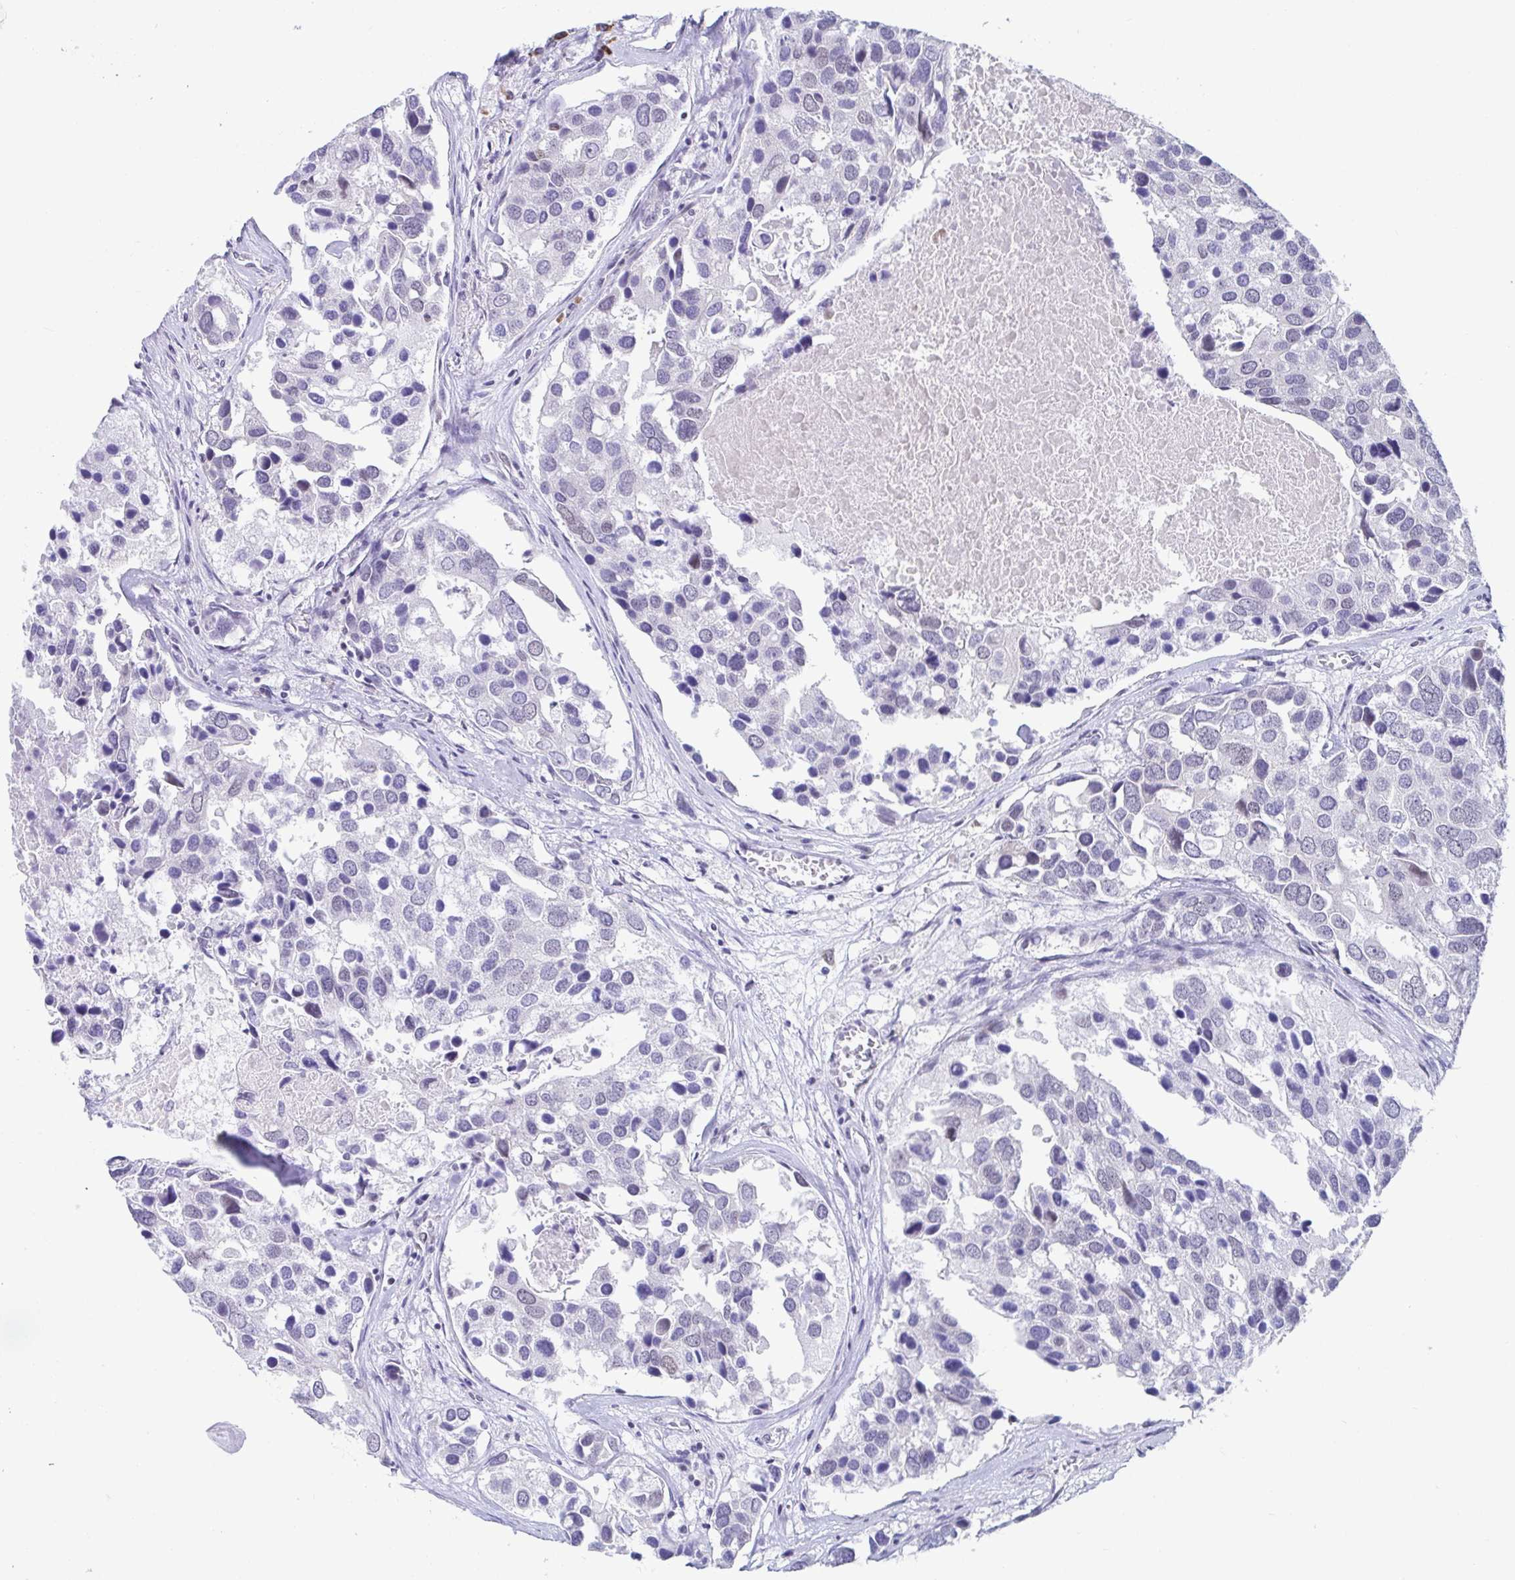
{"staining": {"intensity": "negative", "quantity": "none", "location": "none"}, "tissue": "breast cancer", "cell_type": "Tumor cells", "image_type": "cancer", "snomed": [{"axis": "morphology", "description": "Duct carcinoma"}, {"axis": "topography", "description": "Breast"}], "caption": "Breast cancer (invasive ductal carcinoma) was stained to show a protein in brown. There is no significant staining in tumor cells.", "gene": "WDR72", "patient": {"sex": "female", "age": 83}}